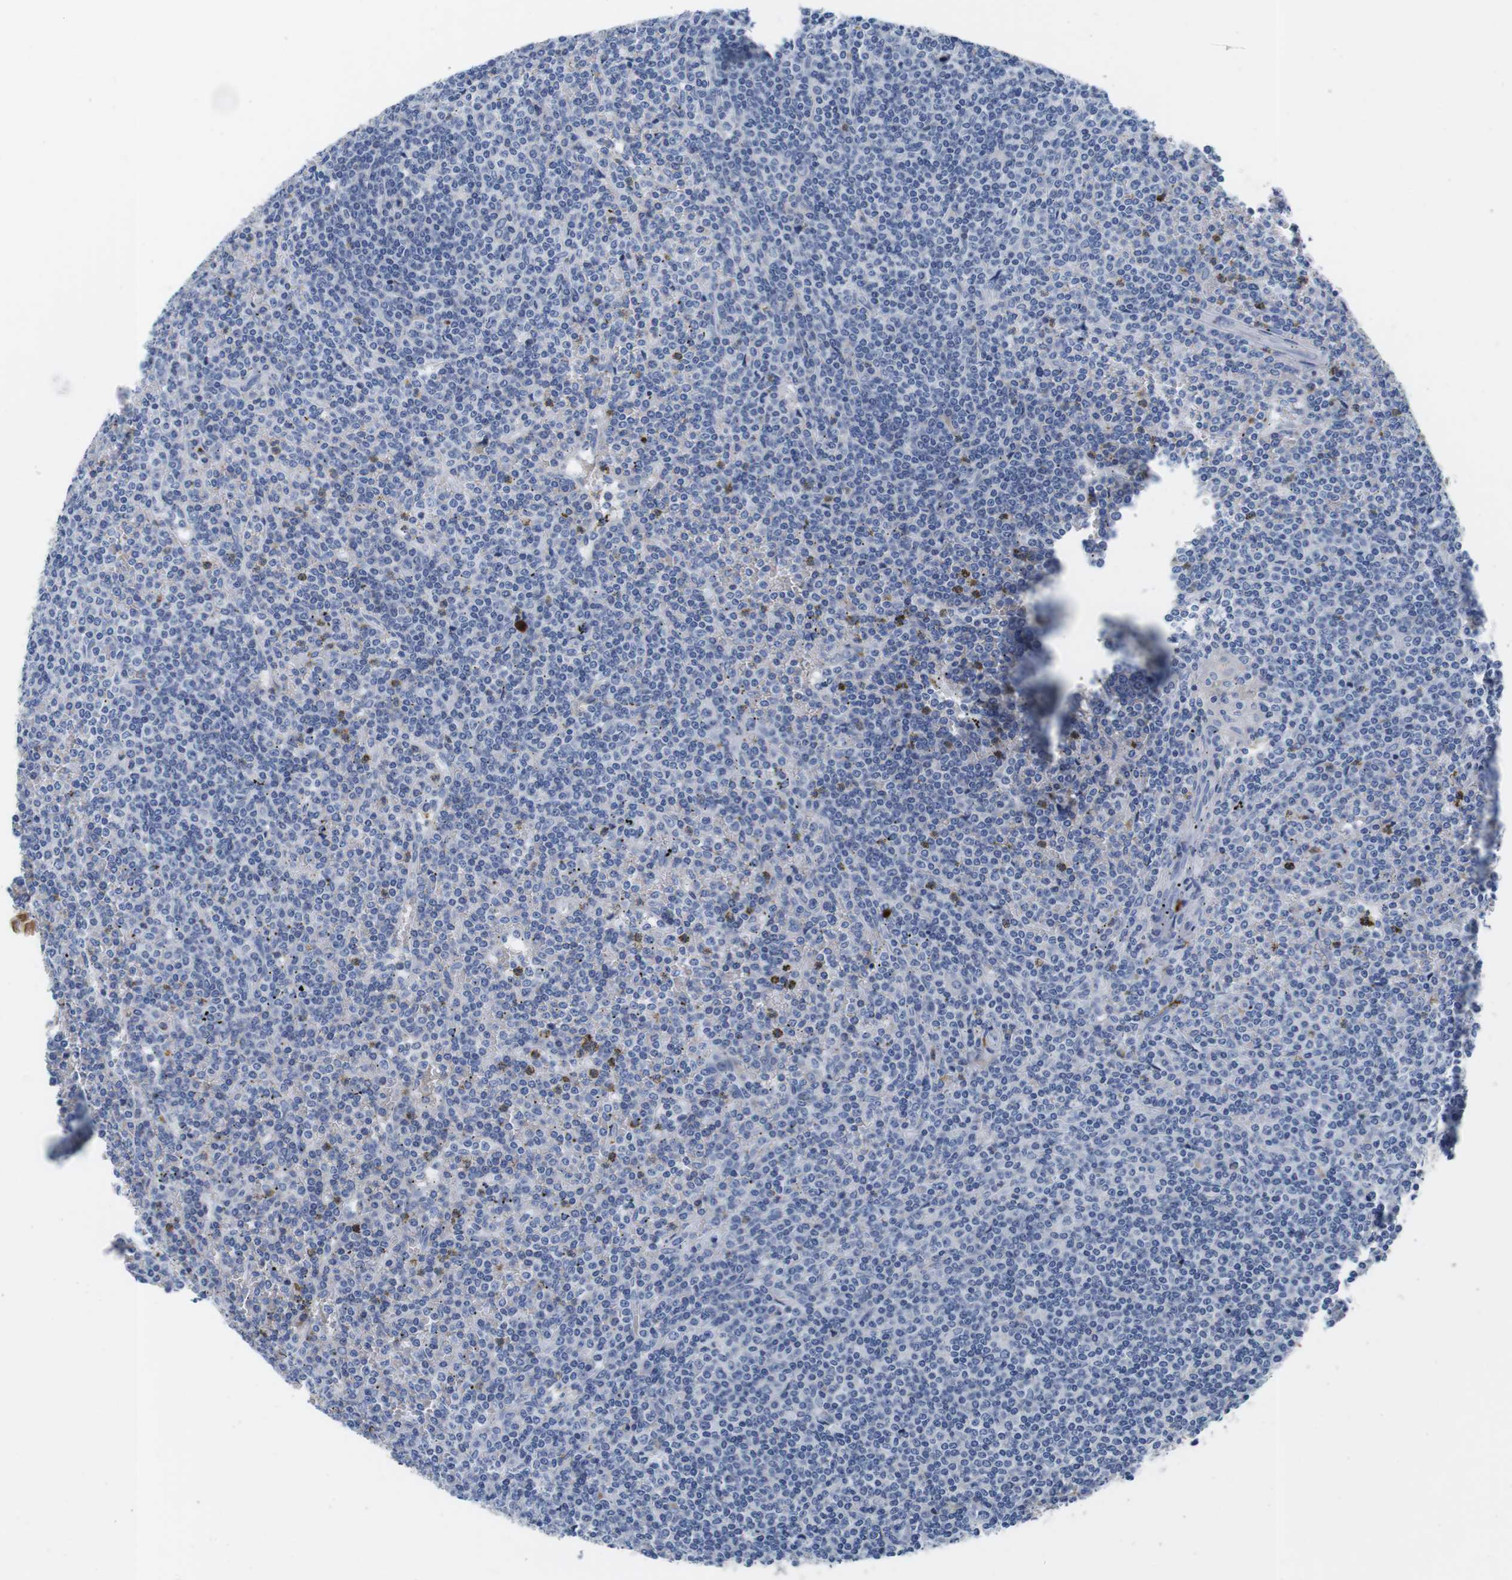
{"staining": {"intensity": "negative", "quantity": "none", "location": "none"}, "tissue": "lymphoma", "cell_type": "Tumor cells", "image_type": "cancer", "snomed": [{"axis": "morphology", "description": "Malignant lymphoma, non-Hodgkin's type, Low grade"}, {"axis": "topography", "description": "Spleen"}], "caption": "Tumor cells show no significant protein positivity in malignant lymphoma, non-Hodgkin's type (low-grade). (DAB IHC visualized using brightfield microscopy, high magnification).", "gene": "IGKC", "patient": {"sex": "female", "age": 19}}